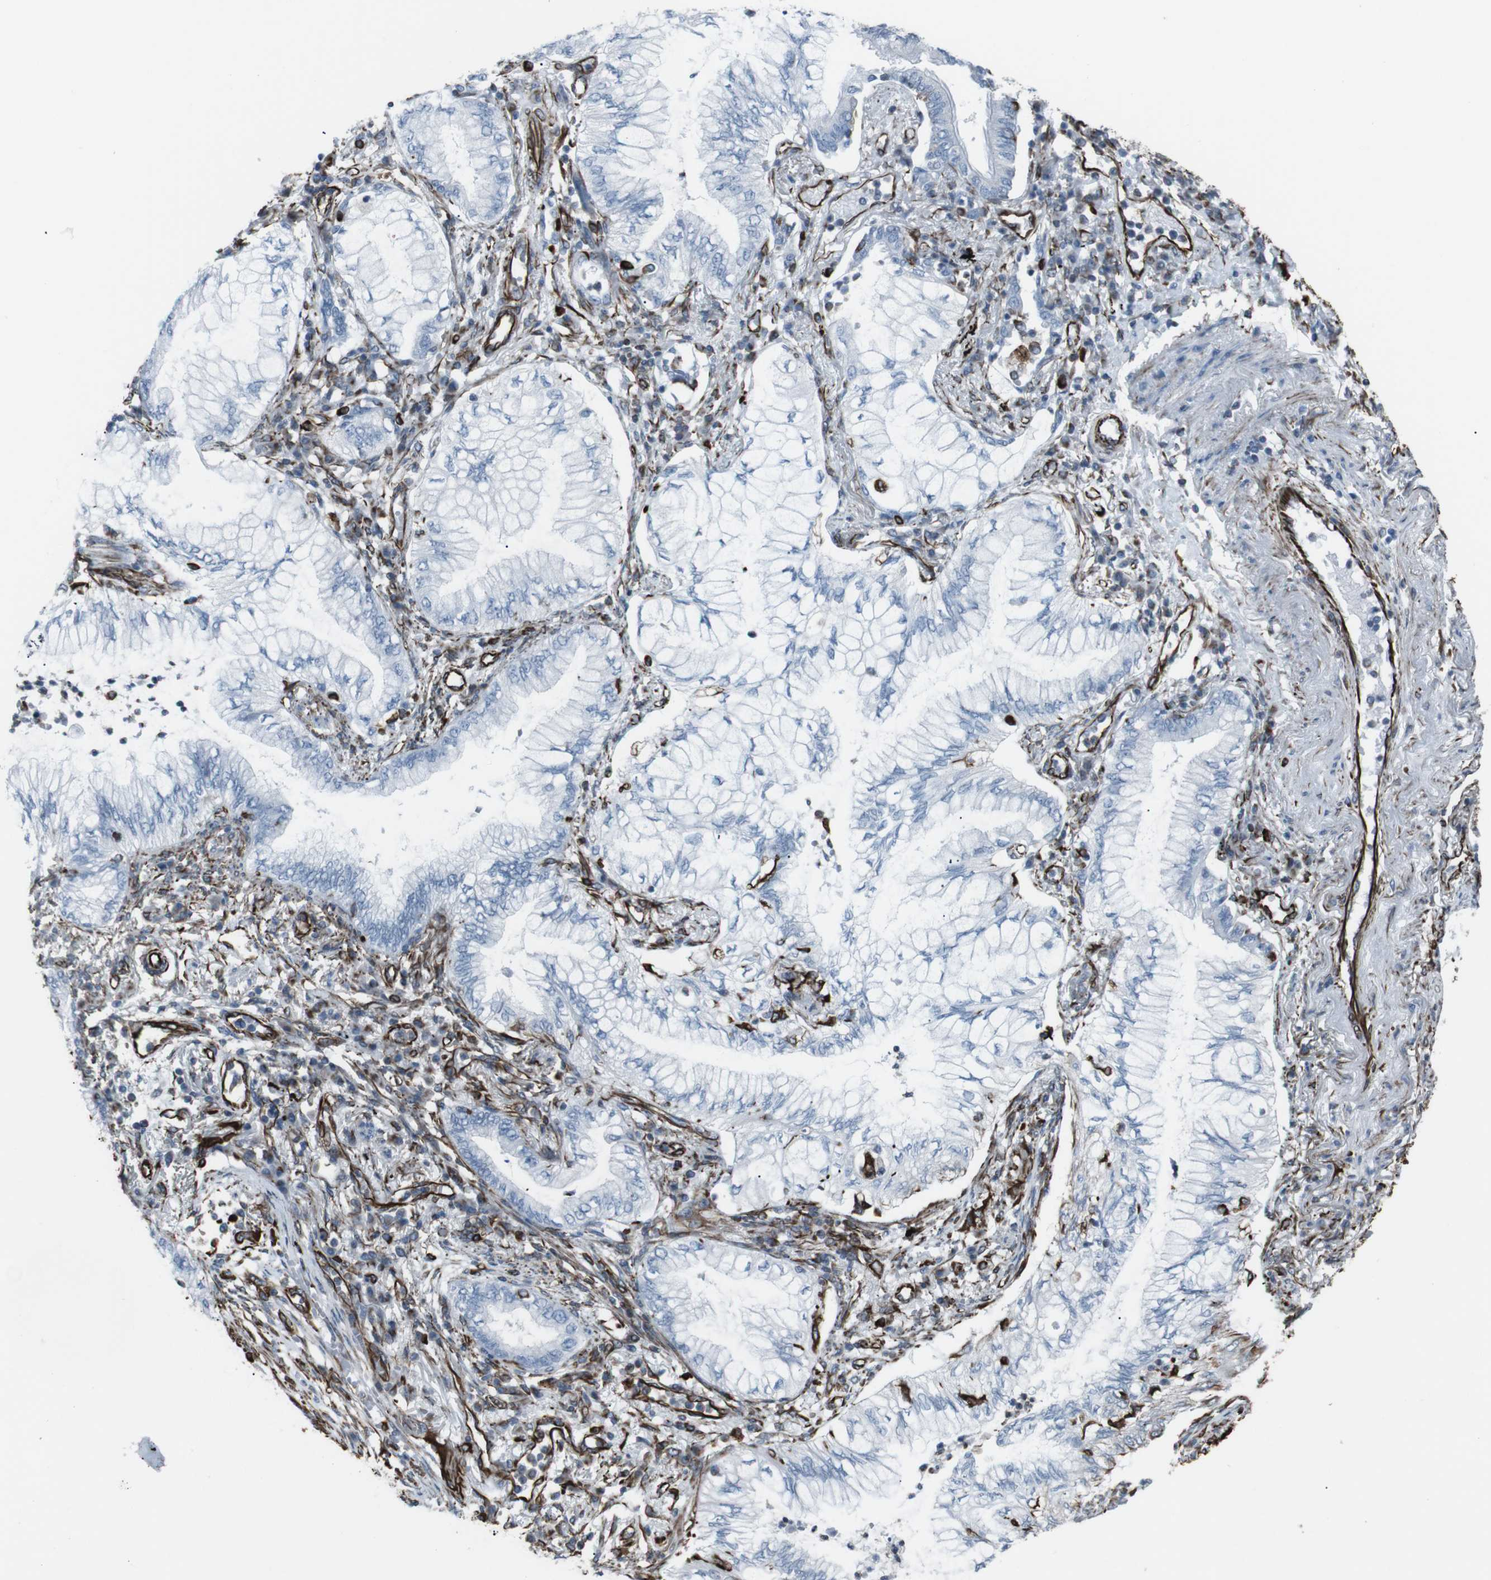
{"staining": {"intensity": "negative", "quantity": "none", "location": "none"}, "tissue": "lung cancer", "cell_type": "Tumor cells", "image_type": "cancer", "snomed": [{"axis": "morphology", "description": "Normal tissue, NOS"}, {"axis": "morphology", "description": "Adenocarcinoma, NOS"}, {"axis": "topography", "description": "Bronchus"}, {"axis": "topography", "description": "Lung"}], "caption": "There is no significant expression in tumor cells of lung adenocarcinoma. (Brightfield microscopy of DAB (3,3'-diaminobenzidine) immunohistochemistry at high magnification).", "gene": "ZDHHC6", "patient": {"sex": "female", "age": 70}}